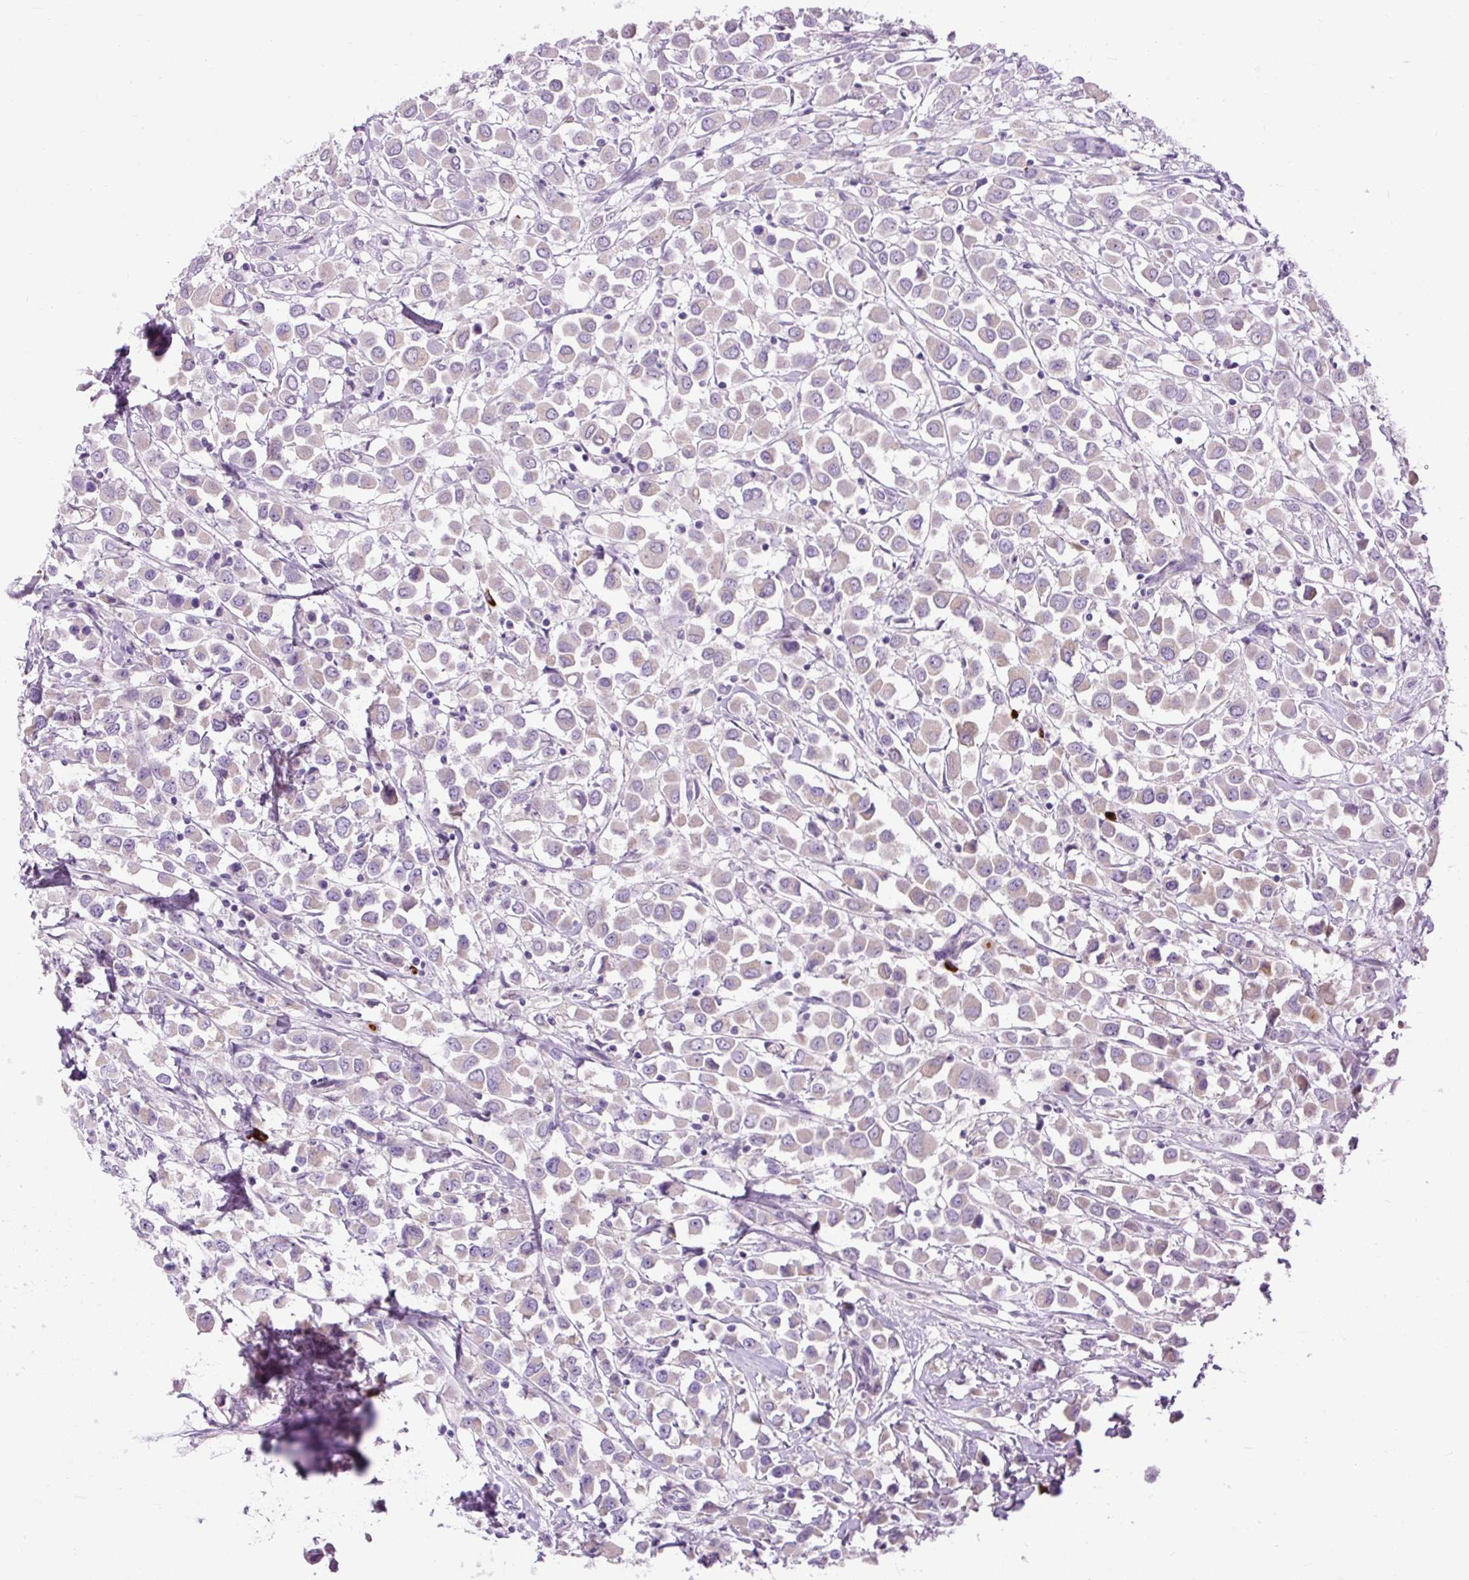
{"staining": {"intensity": "negative", "quantity": "none", "location": "none"}, "tissue": "breast cancer", "cell_type": "Tumor cells", "image_type": "cancer", "snomed": [{"axis": "morphology", "description": "Duct carcinoma"}, {"axis": "topography", "description": "Breast"}], "caption": "Immunohistochemical staining of invasive ductal carcinoma (breast) displays no significant staining in tumor cells.", "gene": "ARRDC2", "patient": {"sex": "female", "age": 61}}